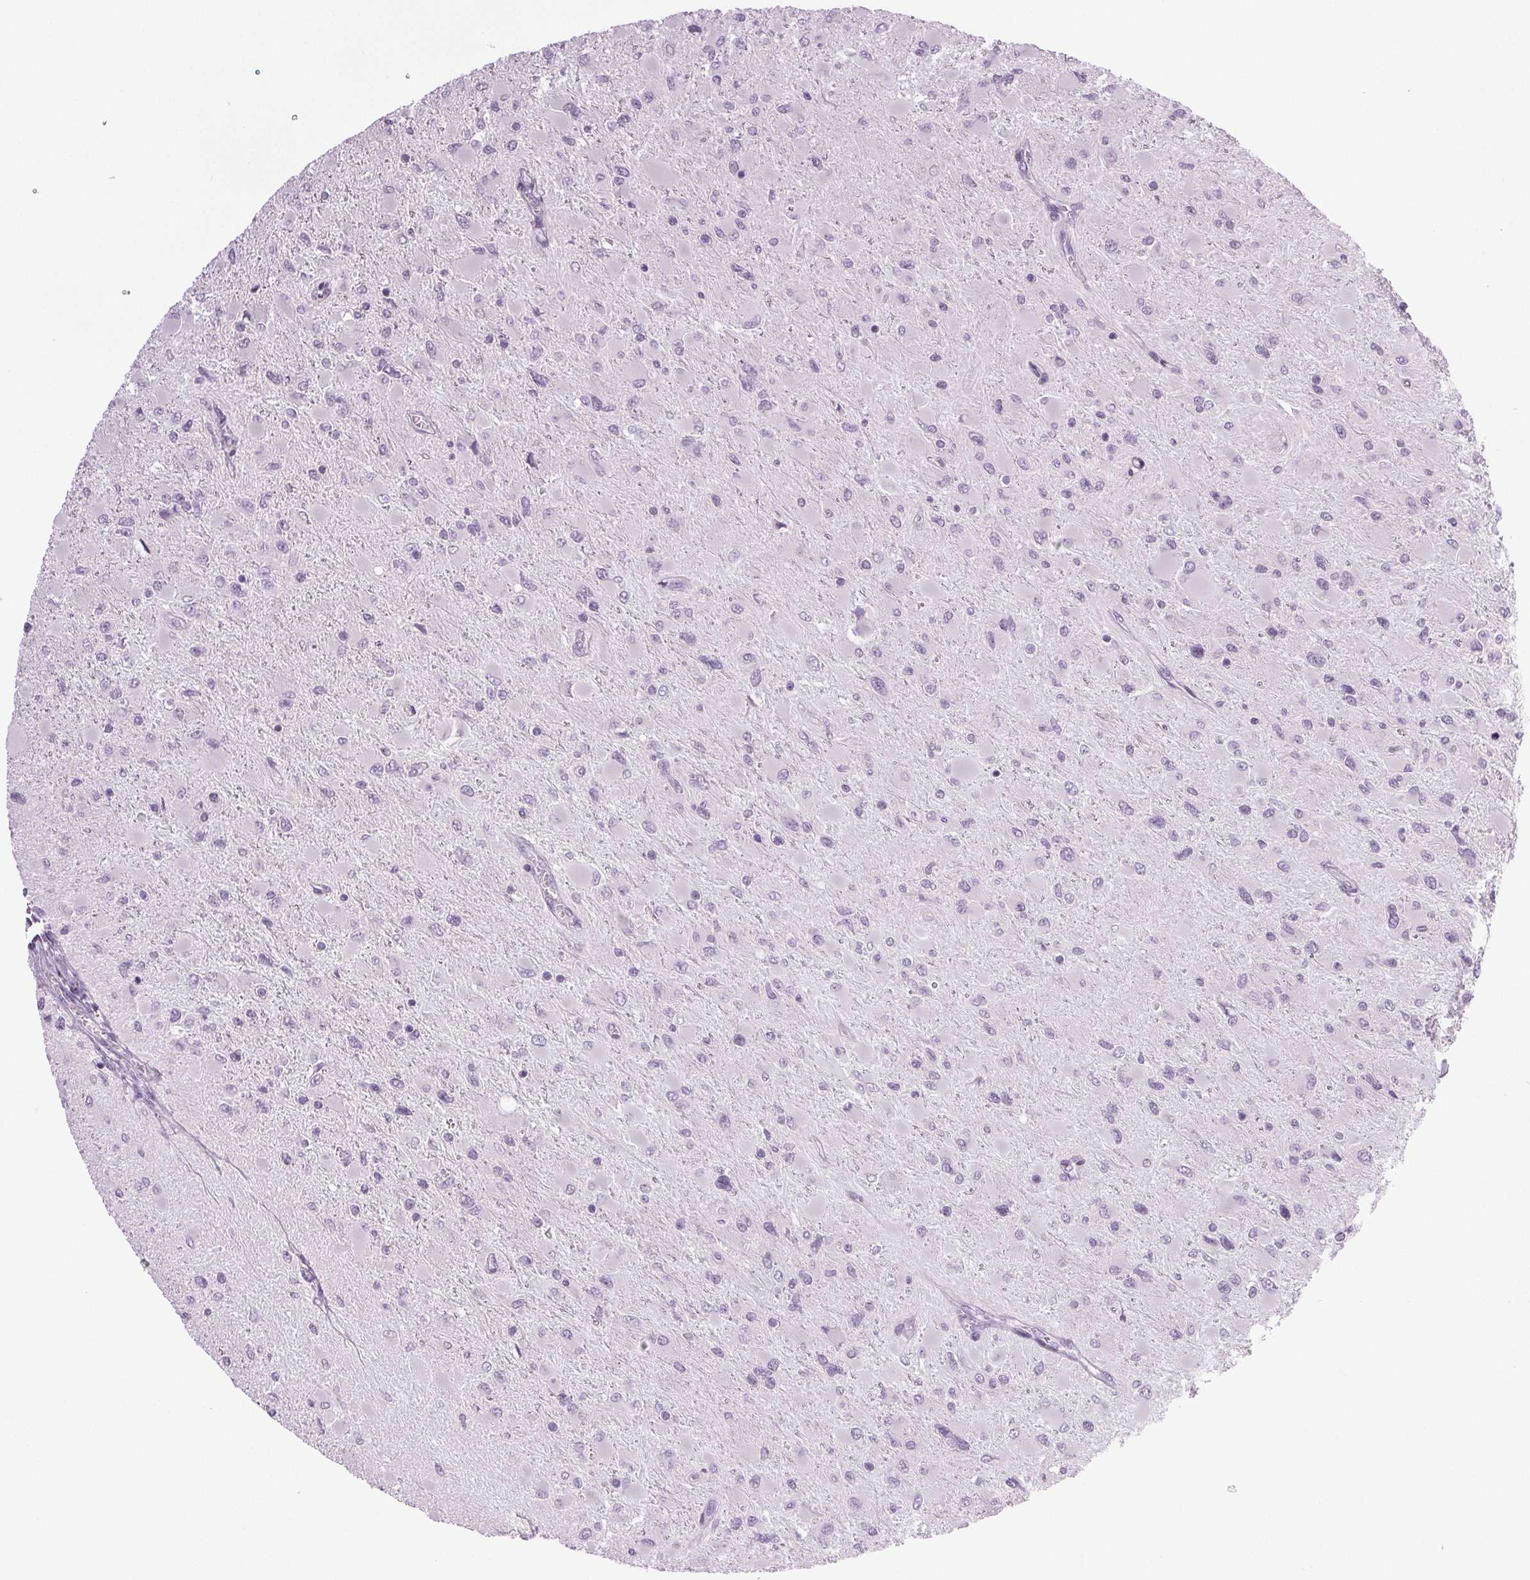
{"staining": {"intensity": "negative", "quantity": "none", "location": "none"}, "tissue": "glioma", "cell_type": "Tumor cells", "image_type": "cancer", "snomed": [{"axis": "morphology", "description": "Glioma, malignant, High grade"}, {"axis": "topography", "description": "Cerebral cortex"}], "caption": "DAB immunohistochemical staining of glioma exhibits no significant staining in tumor cells.", "gene": "IGF2BP1", "patient": {"sex": "female", "age": 36}}